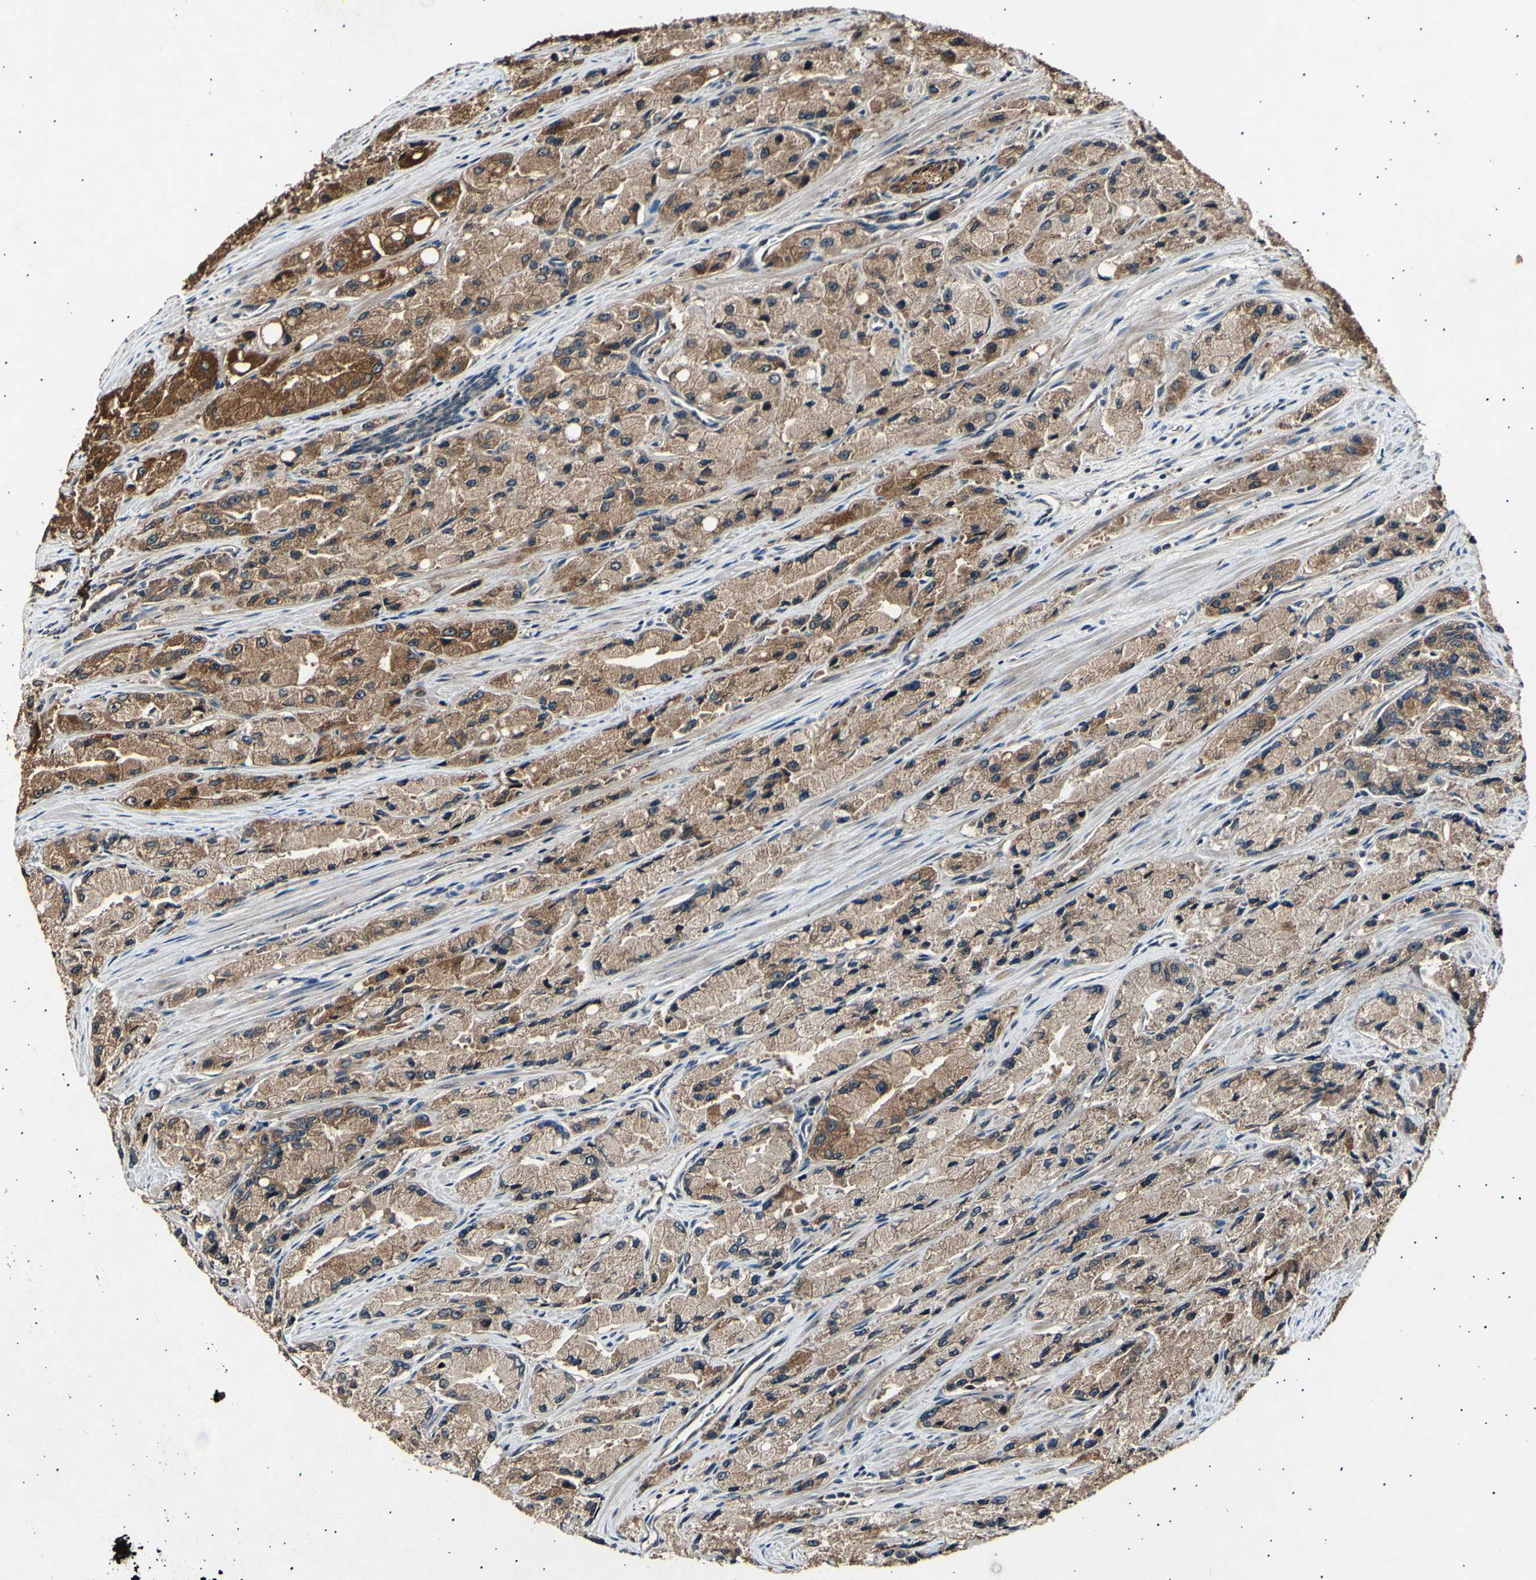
{"staining": {"intensity": "strong", "quantity": ">75%", "location": "cytoplasmic/membranous"}, "tissue": "prostate cancer", "cell_type": "Tumor cells", "image_type": "cancer", "snomed": [{"axis": "morphology", "description": "Adenocarcinoma, High grade"}, {"axis": "topography", "description": "Prostate"}], "caption": "Protein expression by immunohistochemistry reveals strong cytoplasmic/membranous staining in about >75% of tumor cells in prostate adenocarcinoma (high-grade).", "gene": "ADCY3", "patient": {"sex": "male", "age": 58}}